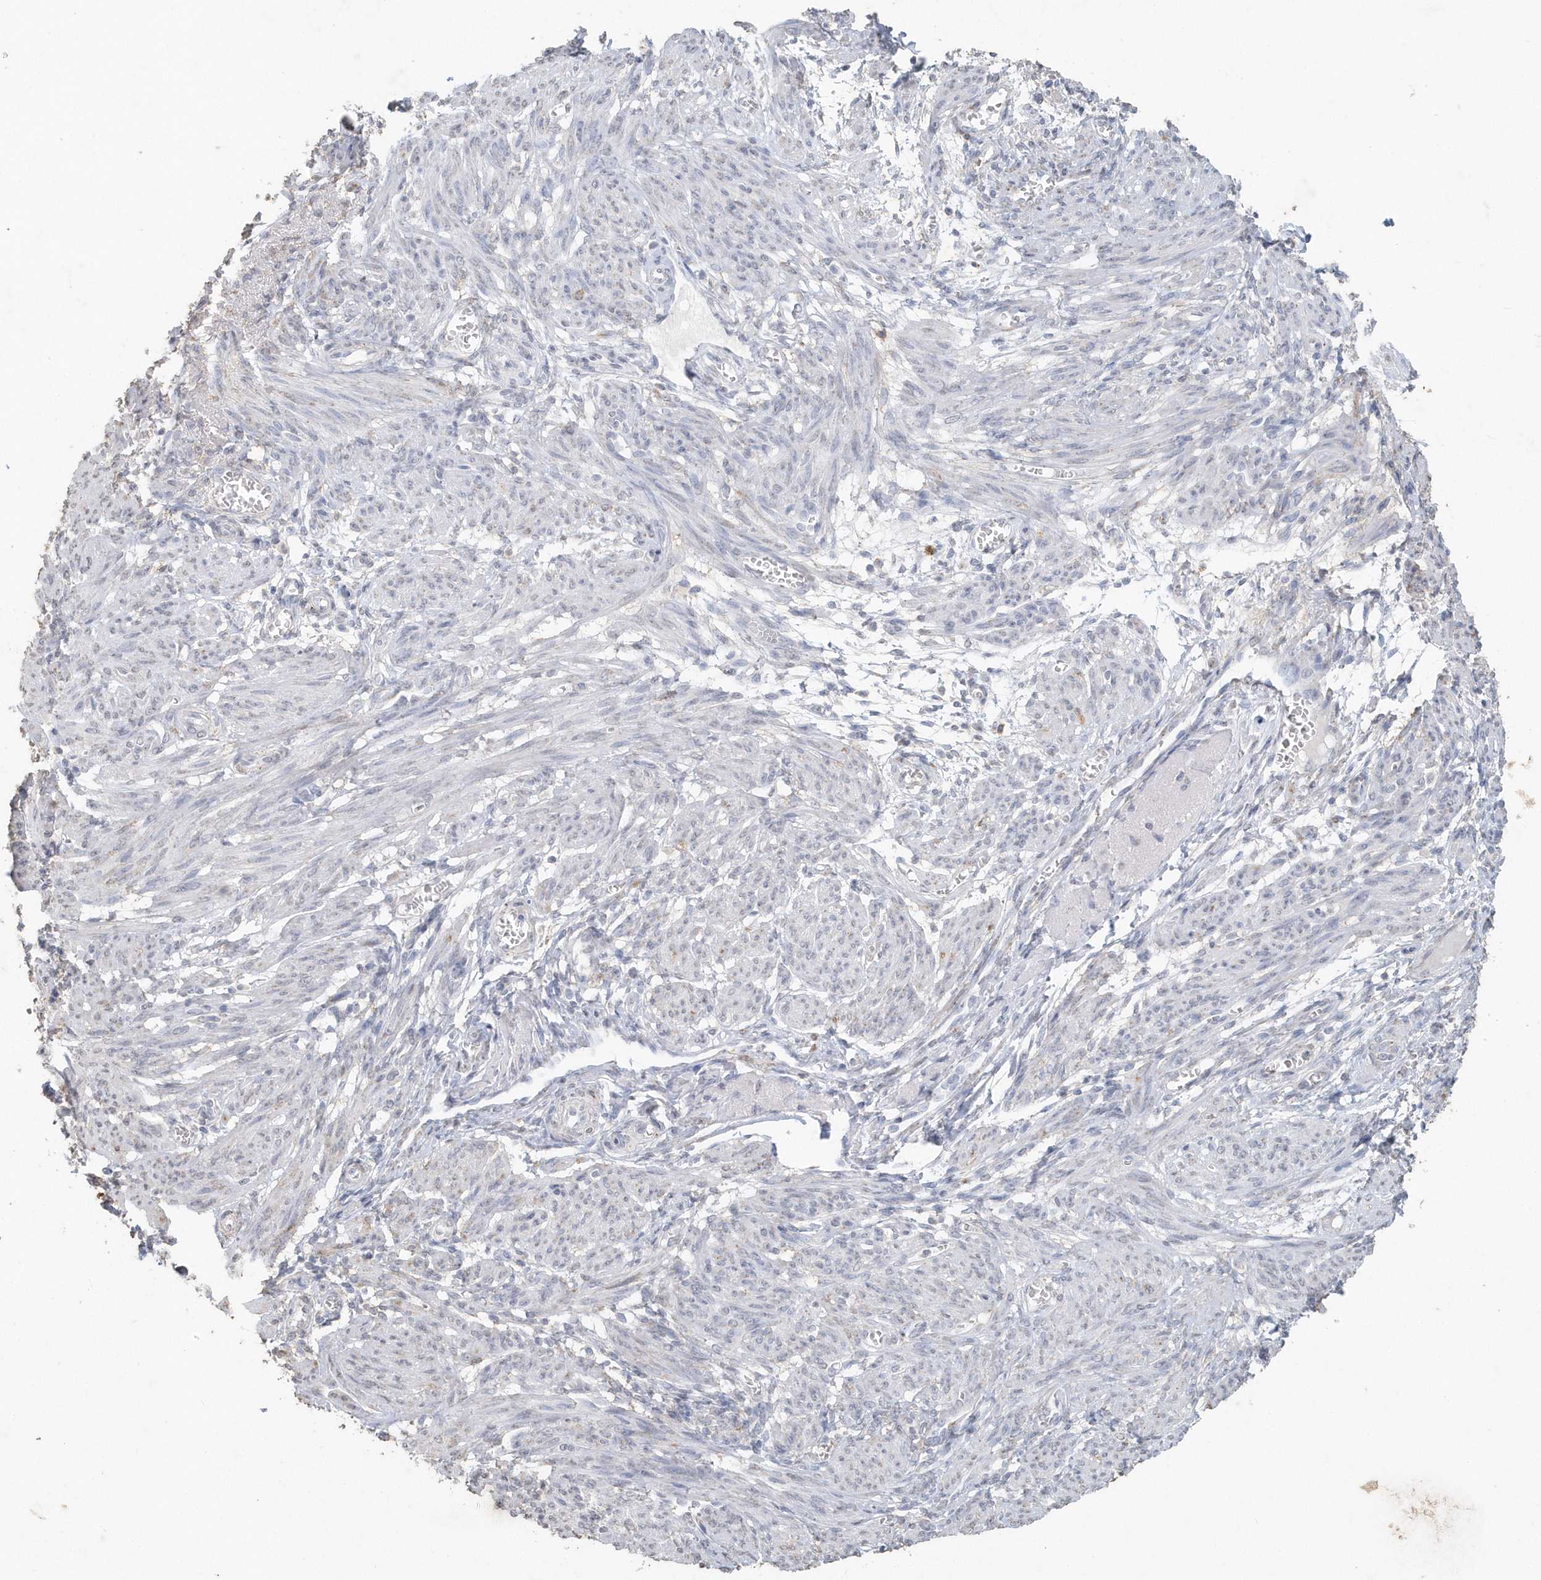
{"staining": {"intensity": "weak", "quantity": "<25%", "location": "cytoplasmic/membranous"}, "tissue": "smooth muscle", "cell_type": "Smooth muscle cells", "image_type": "normal", "snomed": [{"axis": "morphology", "description": "Normal tissue, NOS"}, {"axis": "topography", "description": "Smooth muscle"}], "caption": "DAB immunohistochemical staining of normal human smooth muscle exhibits no significant positivity in smooth muscle cells. (IHC, brightfield microscopy, high magnification).", "gene": "PDCD1", "patient": {"sex": "female", "age": 39}}